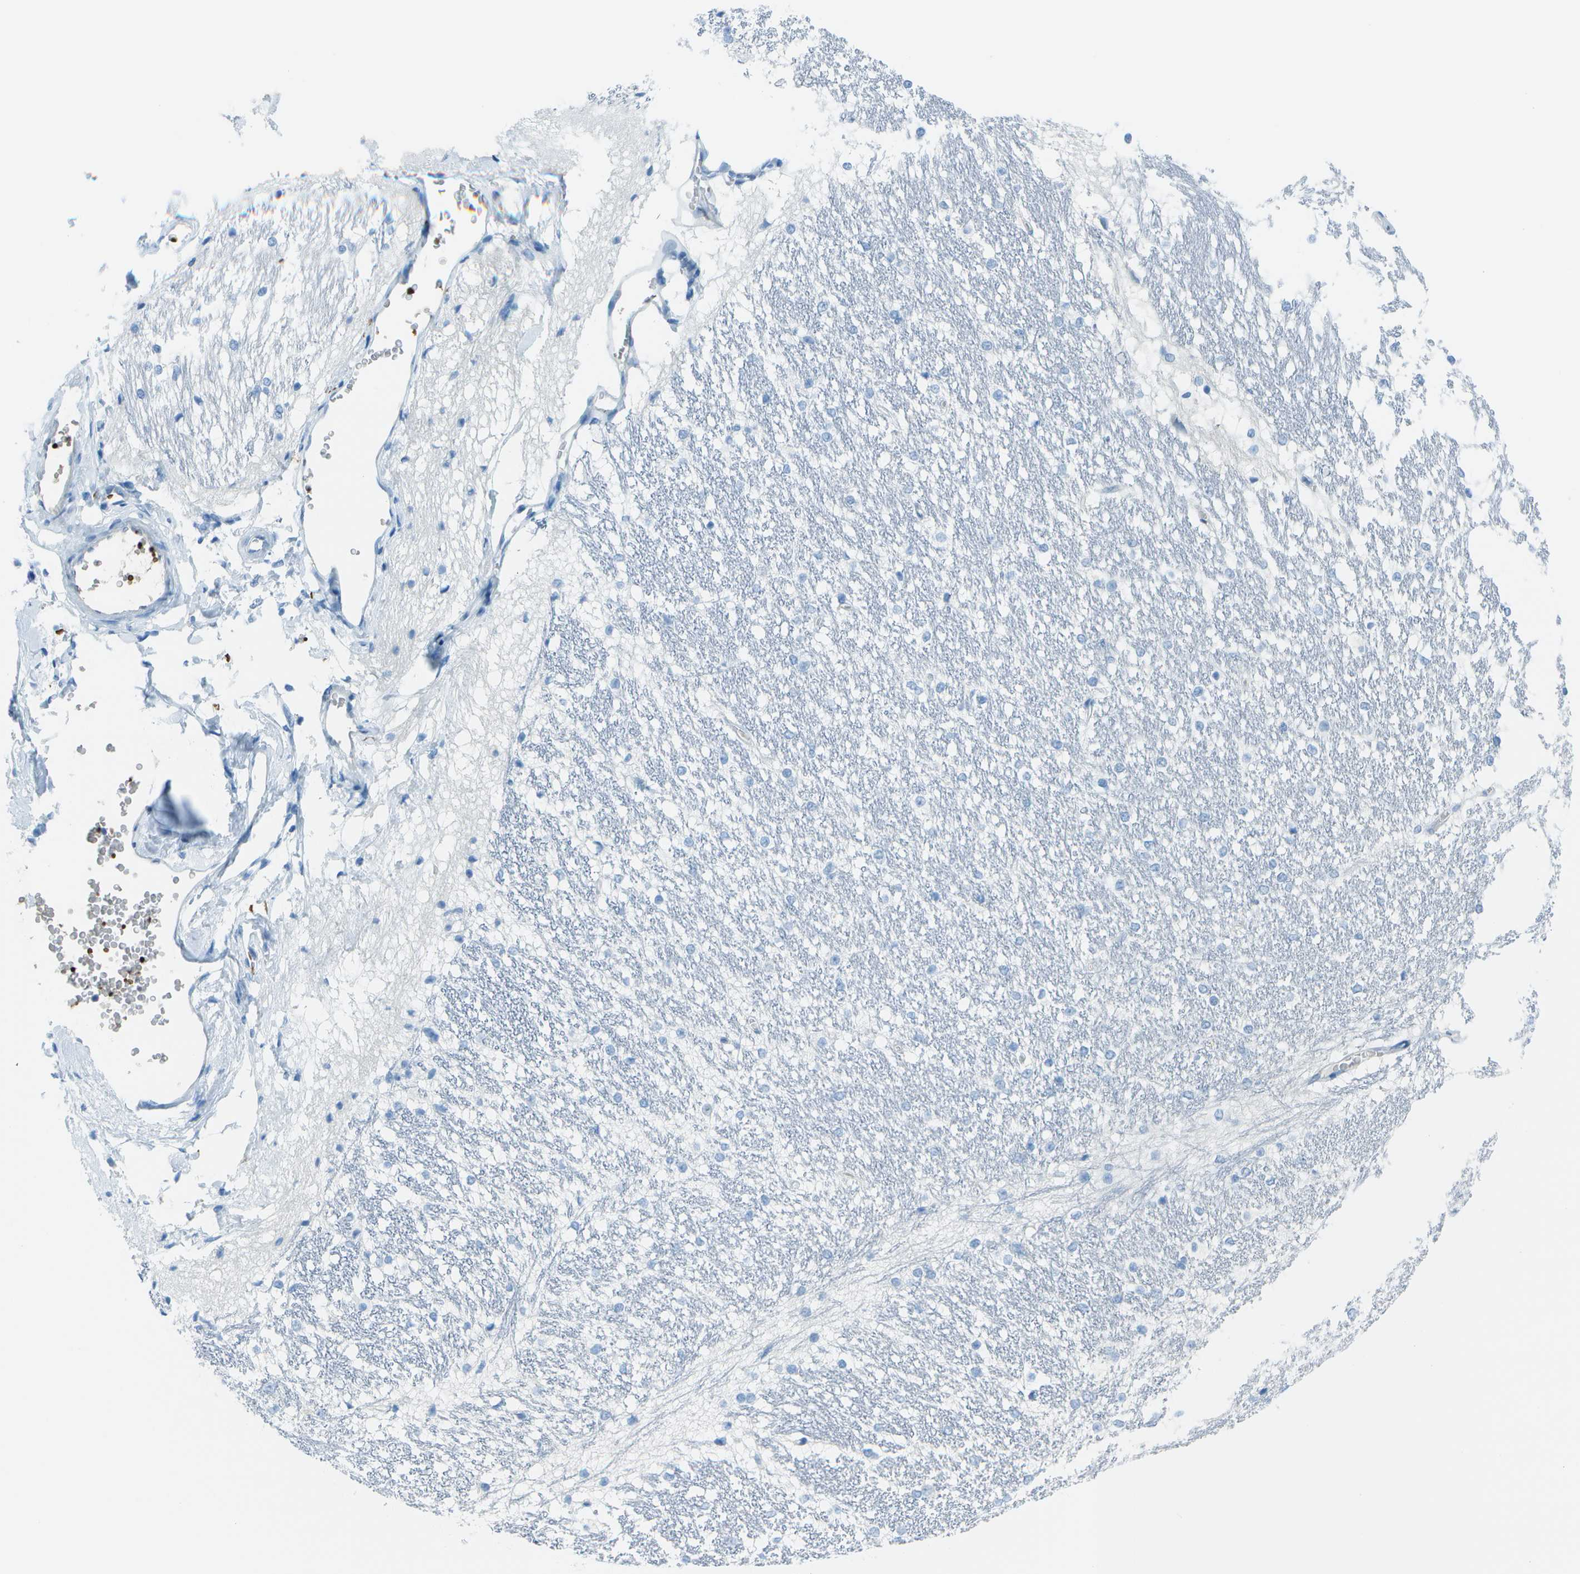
{"staining": {"intensity": "negative", "quantity": "none", "location": "none"}, "tissue": "hippocampus", "cell_type": "Glial cells", "image_type": "normal", "snomed": [{"axis": "morphology", "description": "Normal tissue, NOS"}, {"axis": "topography", "description": "Hippocampus"}], "caption": "A histopathology image of hippocampus stained for a protein exhibits no brown staining in glial cells.", "gene": "ASL", "patient": {"sex": "female", "age": 19}}